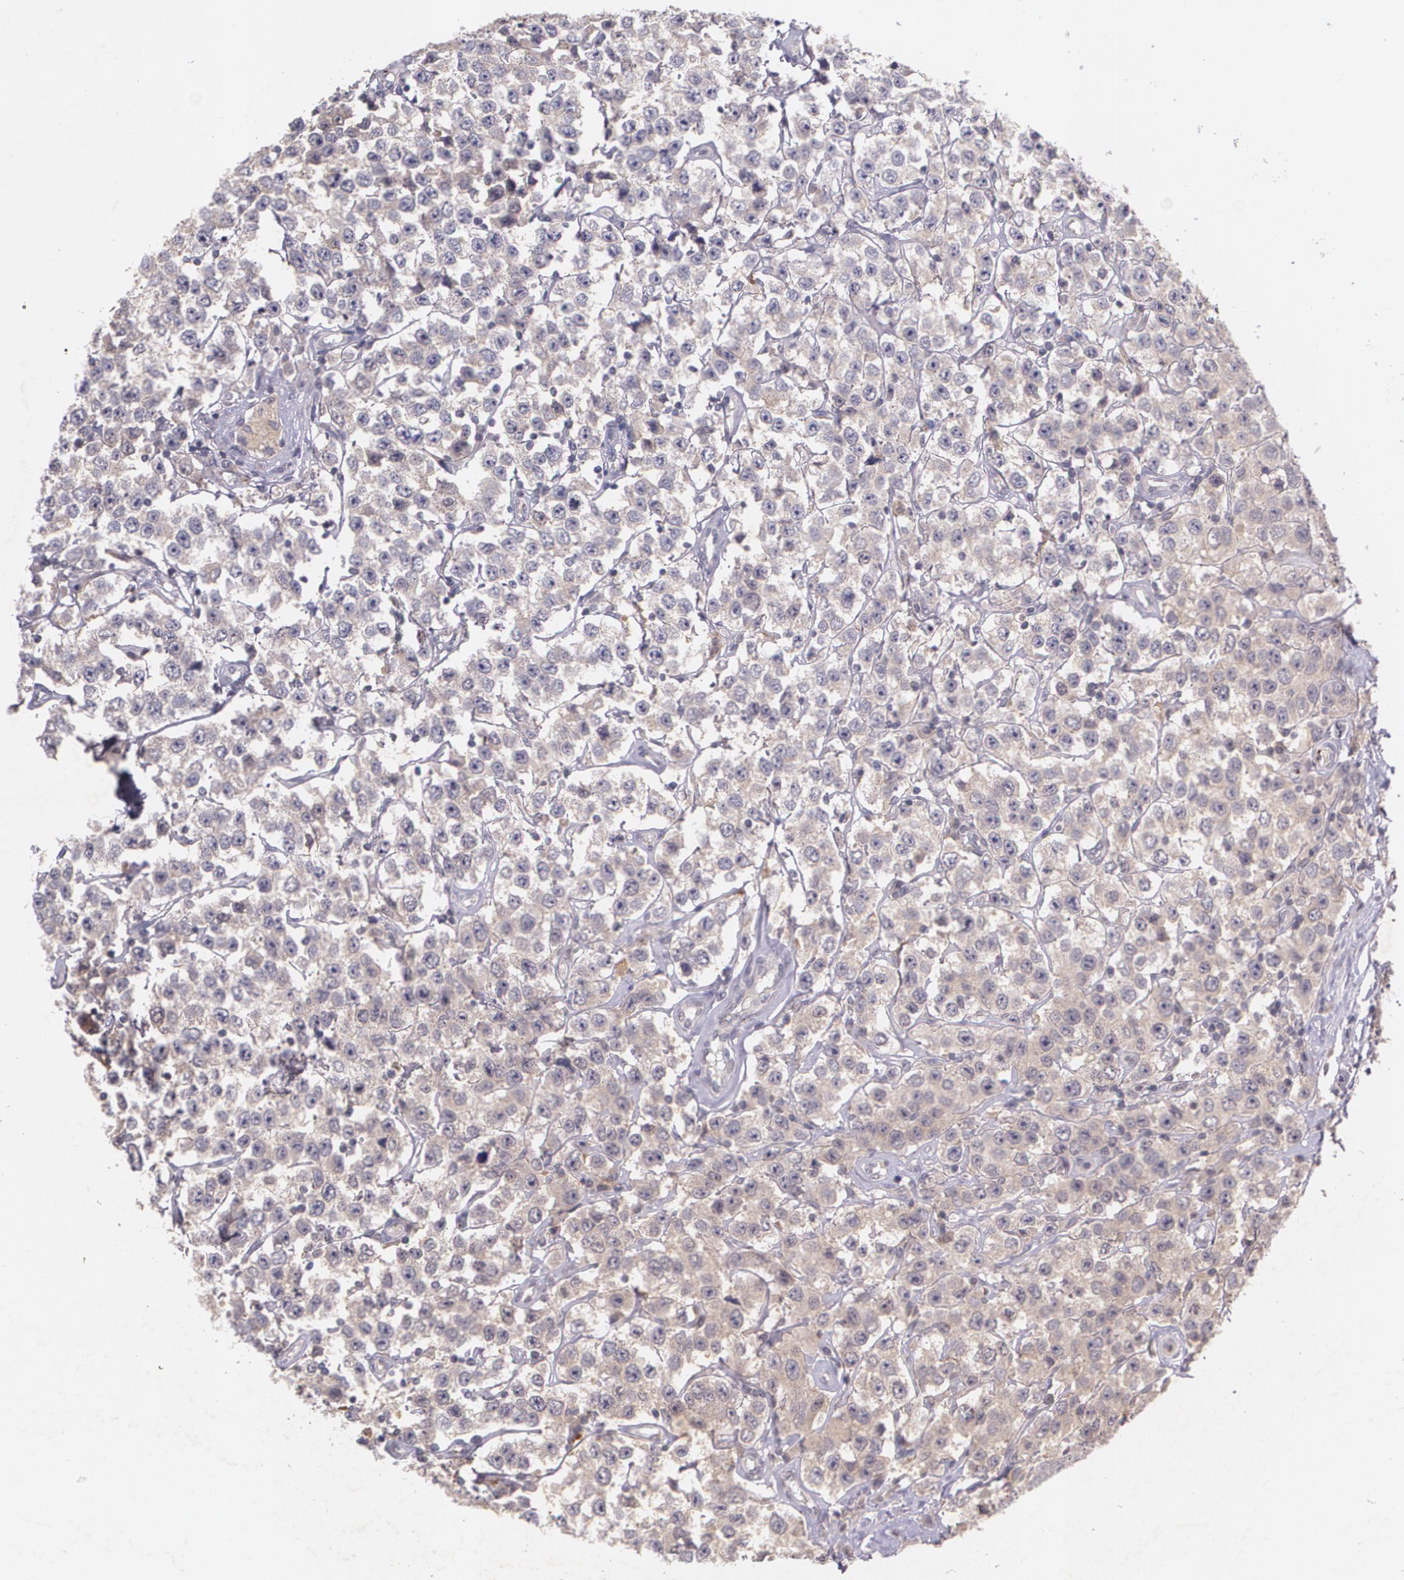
{"staining": {"intensity": "weak", "quantity": ">75%", "location": "cytoplasmic/membranous"}, "tissue": "testis cancer", "cell_type": "Tumor cells", "image_type": "cancer", "snomed": [{"axis": "morphology", "description": "Seminoma, NOS"}, {"axis": "topography", "description": "Testis"}], "caption": "Testis cancer (seminoma) stained with DAB (3,3'-diaminobenzidine) IHC demonstrates low levels of weak cytoplasmic/membranous staining in about >75% of tumor cells. The protein is shown in brown color, while the nuclei are stained blue.", "gene": "TM4SF1", "patient": {"sex": "male", "age": 52}}